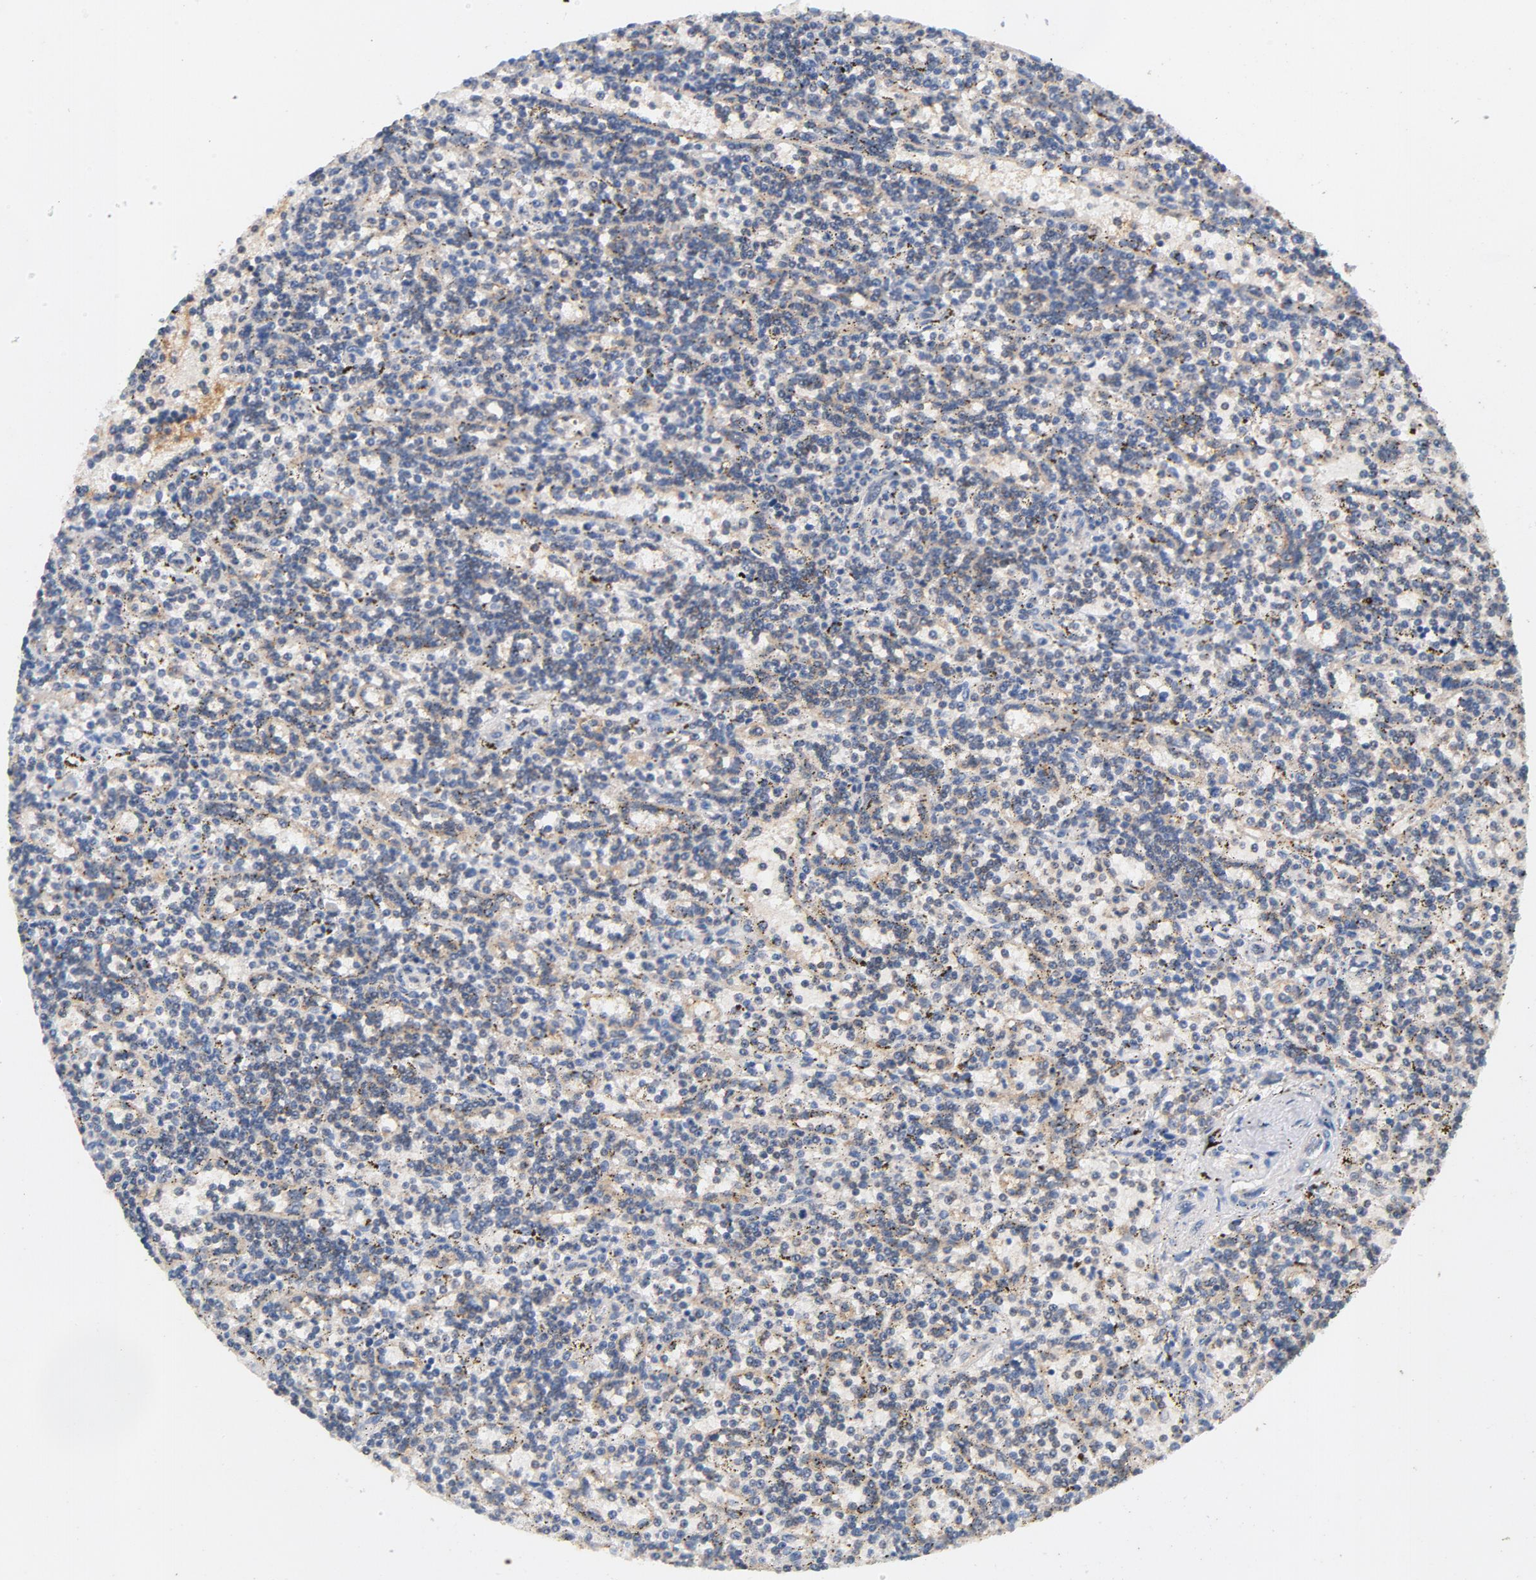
{"staining": {"intensity": "weak", "quantity": "<25%", "location": "cytoplasmic/membranous"}, "tissue": "lymphoma", "cell_type": "Tumor cells", "image_type": "cancer", "snomed": [{"axis": "morphology", "description": "Malignant lymphoma, non-Hodgkin's type, Low grade"}, {"axis": "topography", "description": "Spleen"}], "caption": "Lymphoma was stained to show a protein in brown. There is no significant positivity in tumor cells.", "gene": "DDX6", "patient": {"sex": "male", "age": 73}}